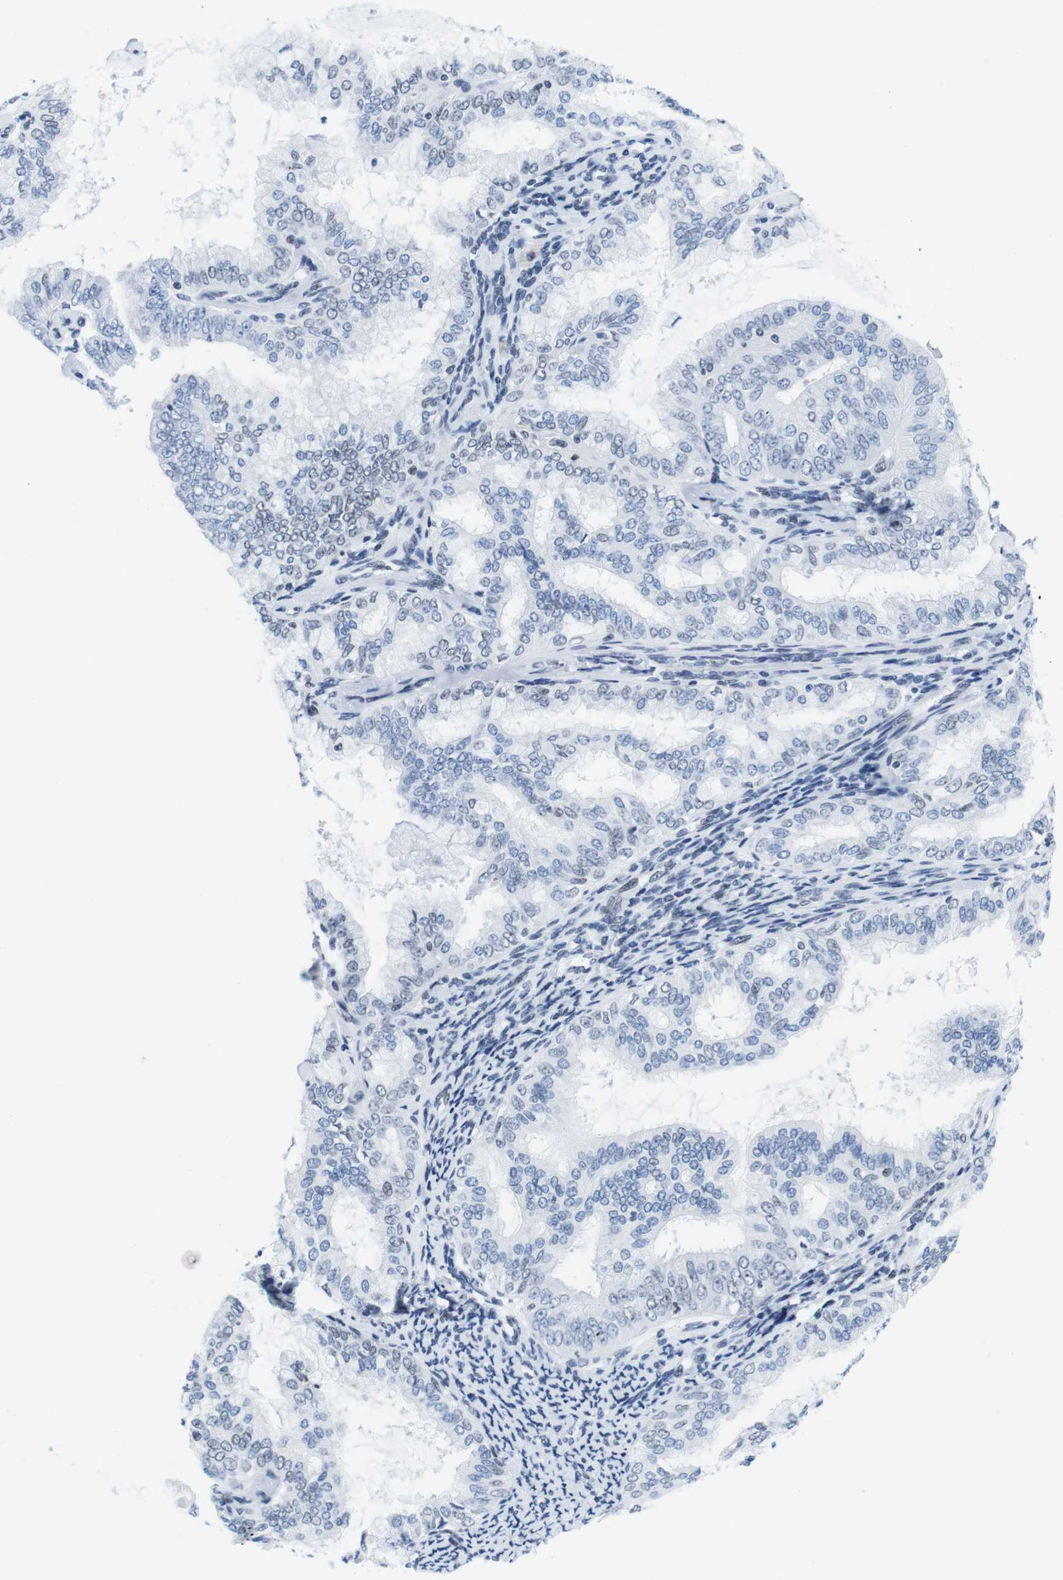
{"staining": {"intensity": "negative", "quantity": "none", "location": "none"}, "tissue": "endometrial cancer", "cell_type": "Tumor cells", "image_type": "cancer", "snomed": [{"axis": "morphology", "description": "Adenocarcinoma, NOS"}, {"axis": "topography", "description": "Endometrium"}], "caption": "Tumor cells are negative for brown protein staining in endometrial cancer (adenocarcinoma).", "gene": "IFI16", "patient": {"sex": "female", "age": 63}}